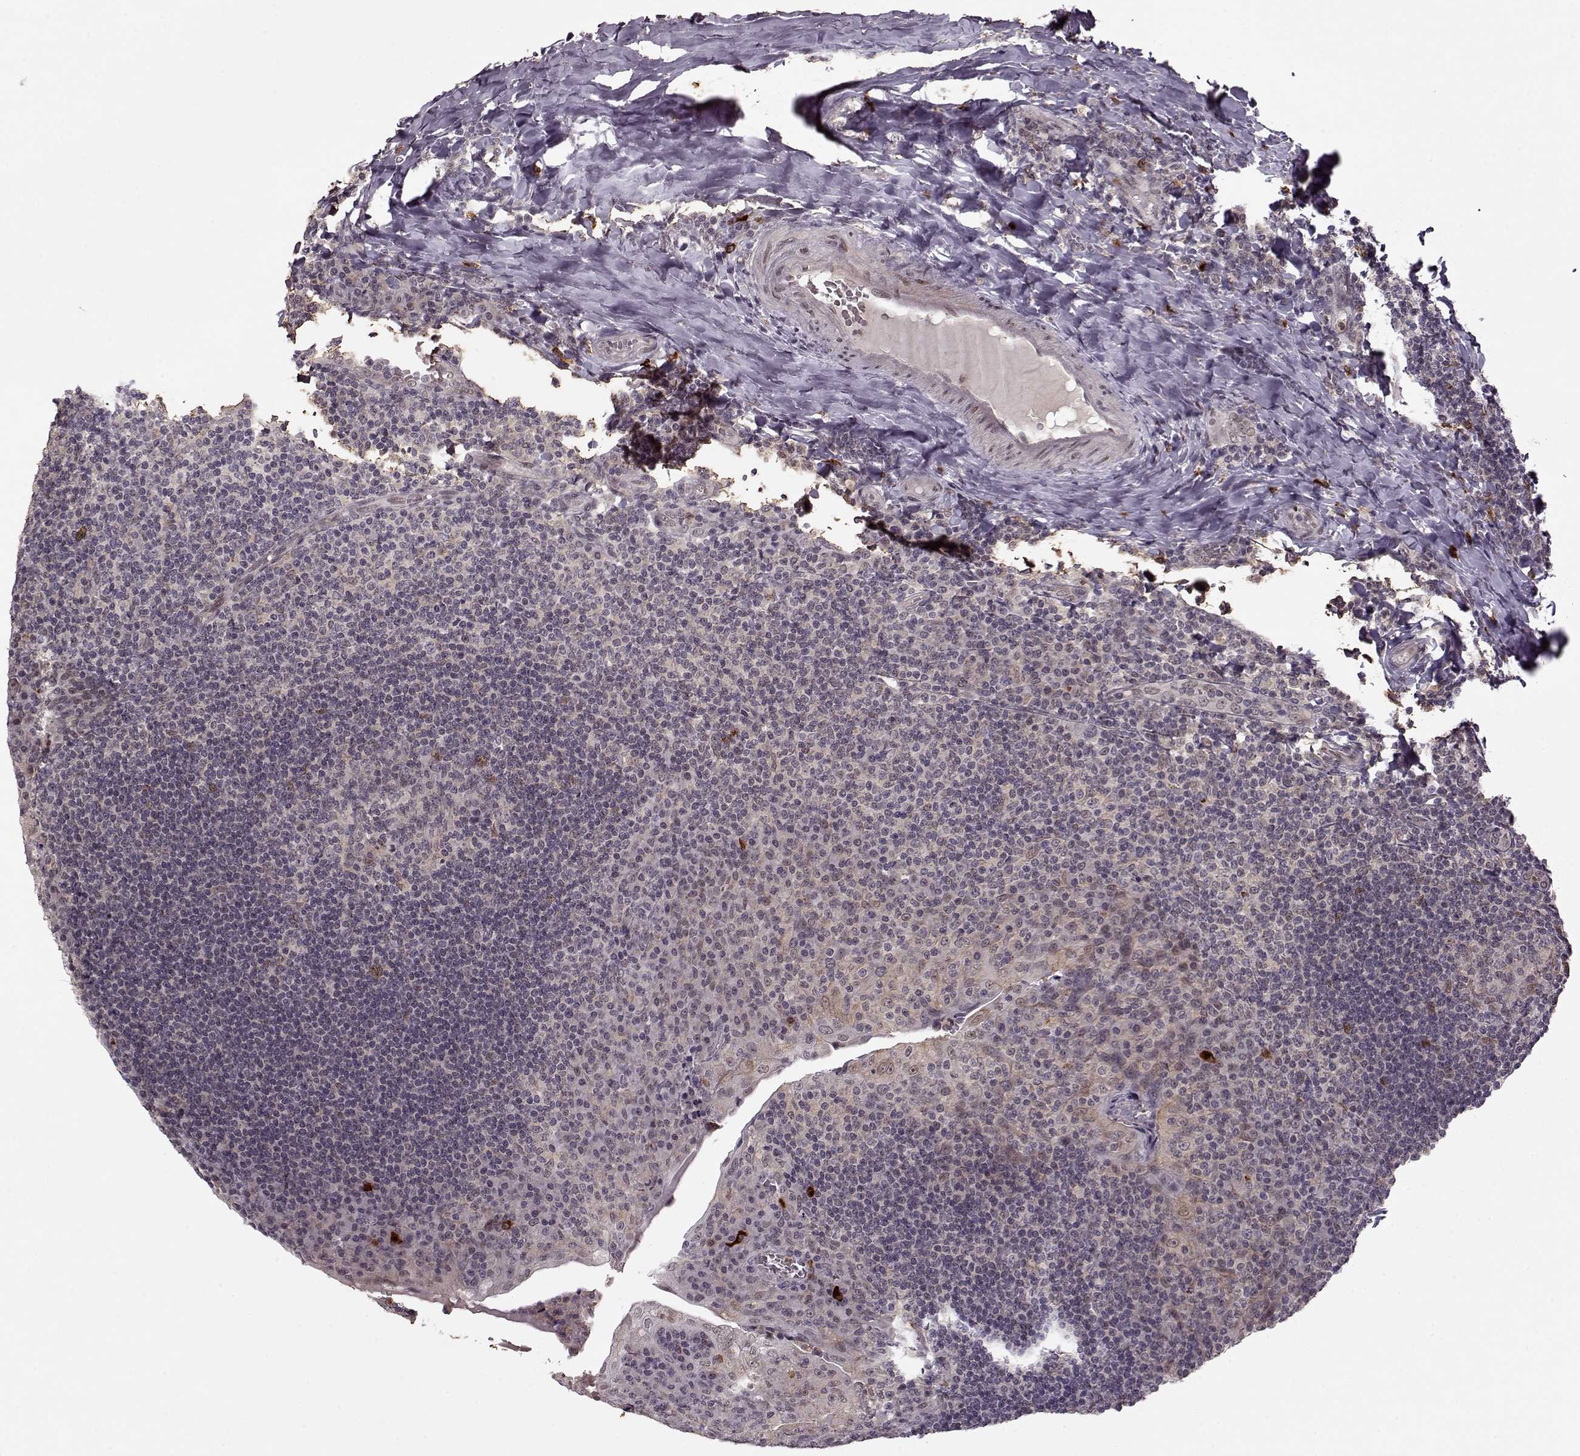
{"staining": {"intensity": "moderate", "quantity": "<25%", "location": "cytoplasmic/membranous"}, "tissue": "tonsil", "cell_type": "Germinal center cells", "image_type": "normal", "snomed": [{"axis": "morphology", "description": "Normal tissue, NOS"}, {"axis": "topography", "description": "Tonsil"}], "caption": "Protein expression analysis of benign tonsil demonstrates moderate cytoplasmic/membranous positivity in approximately <25% of germinal center cells.", "gene": "DENND4B", "patient": {"sex": "male", "age": 17}}